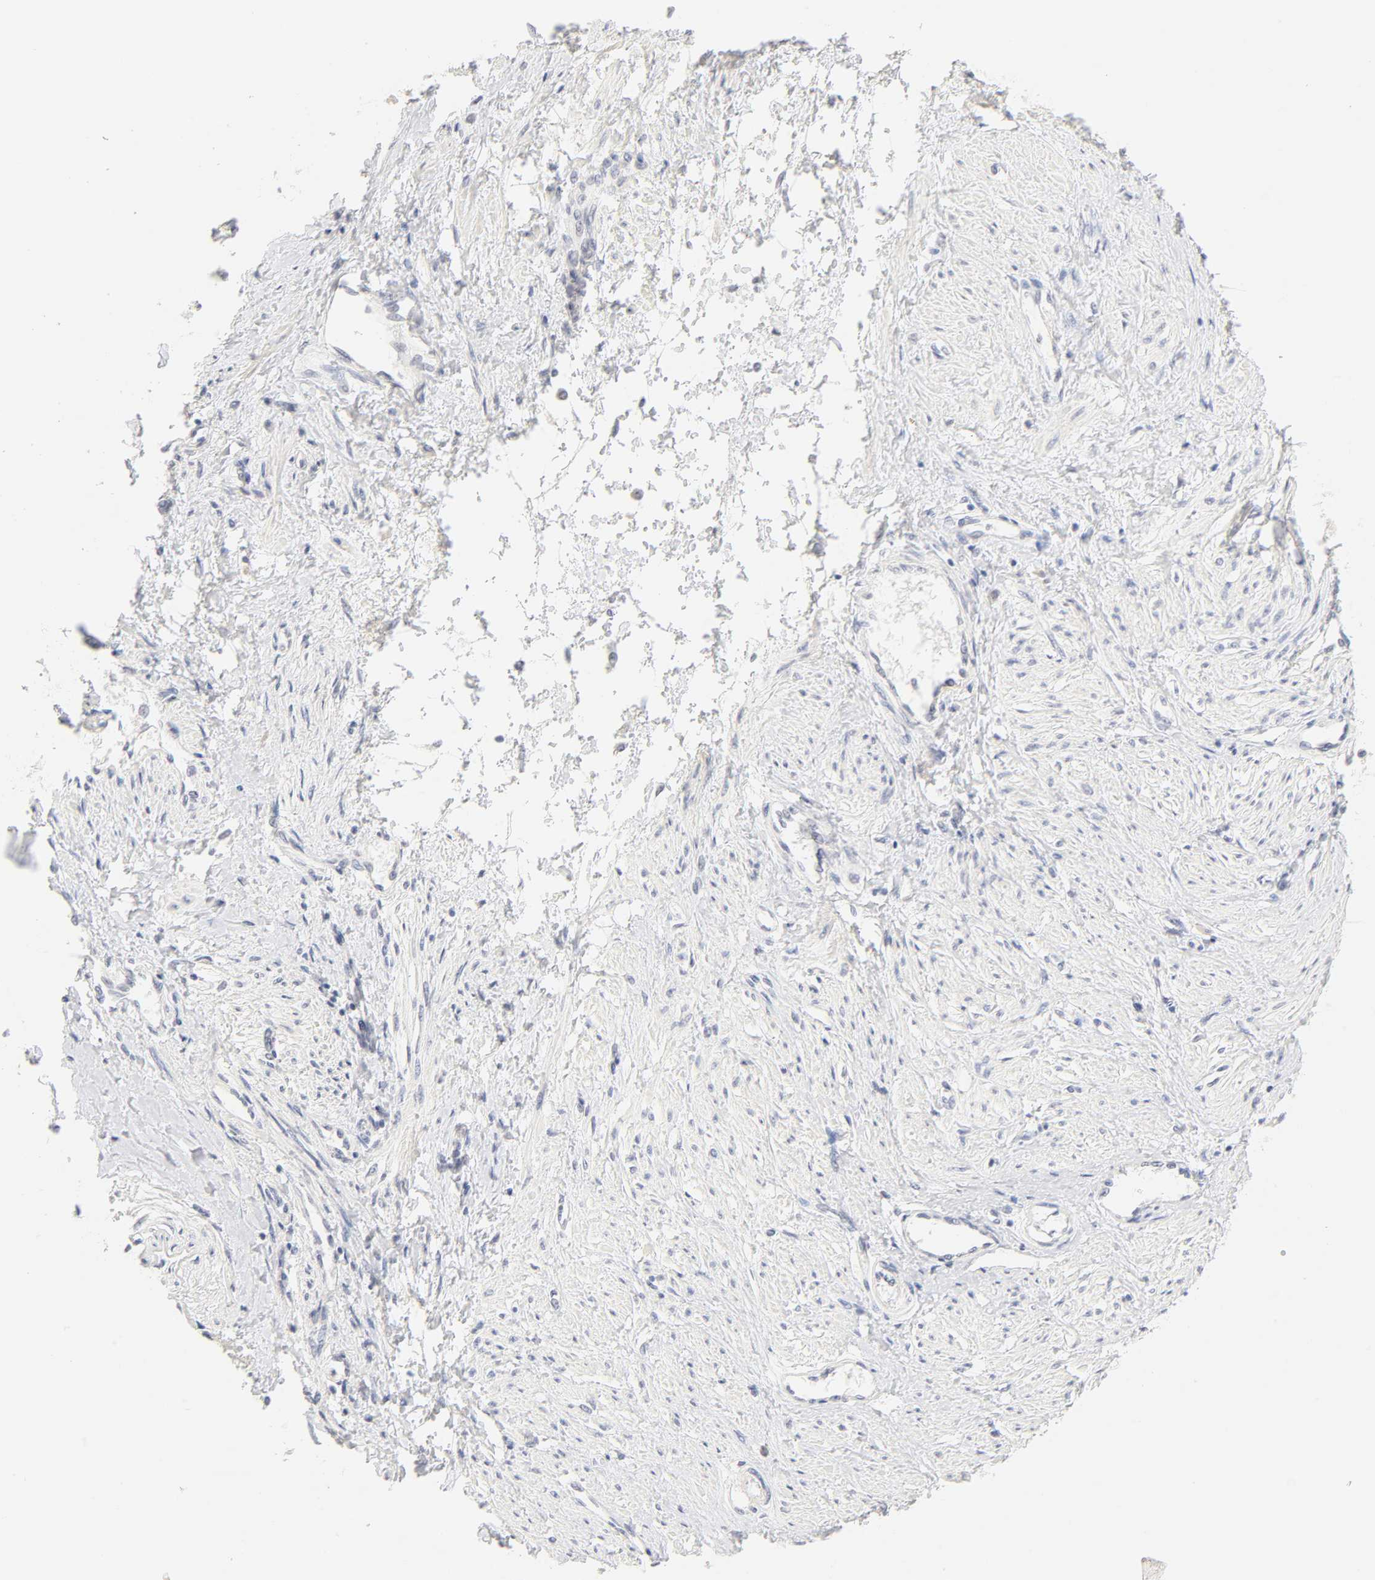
{"staining": {"intensity": "negative", "quantity": "none", "location": "none"}, "tissue": "smooth muscle", "cell_type": "Smooth muscle cells", "image_type": "normal", "snomed": [{"axis": "morphology", "description": "Normal tissue, NOS"}, {"axis": "topography", "description": "Smooth muscle"}, {"axis": "topography", "description": "Uterus"}], "caption": "Protein analysis of normal smooth muscle shows no significant staining in smooth muscle cells.", "gene": "CYP4B1", "patient": {"sex": "female", "age": 39}}